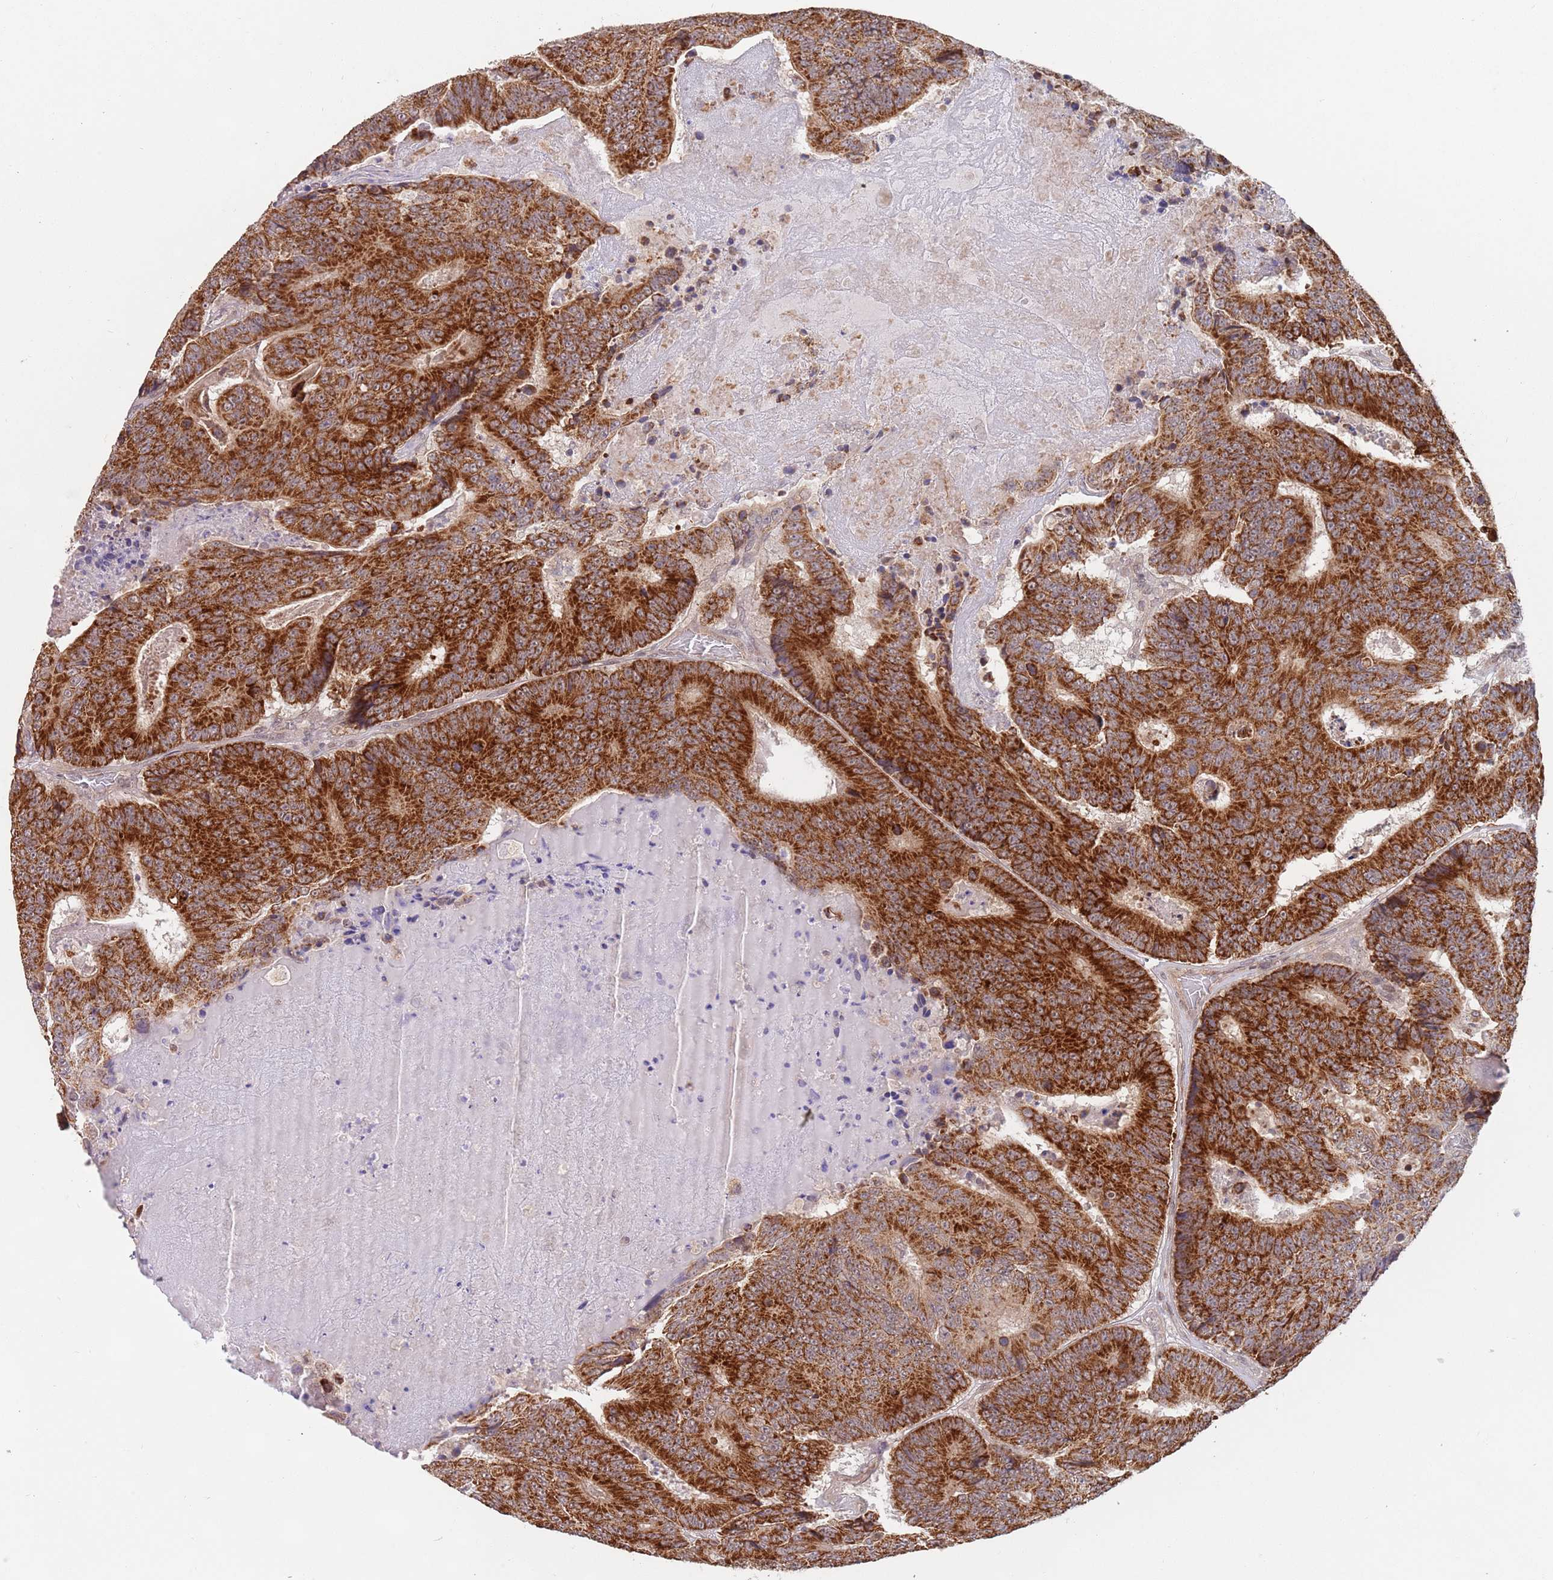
{"staining": {"intensity": "strong", "quantity": ">75%", "location": "cytoplasmic/membranous"}, "tissue": "colorectal cancer", "cell_type": "Tumor cells", "image_type": "cancer", "snomed": [{"axis": "morphology", "description": "Adenocarcinoma, NOS"}, {"axis": "topography", "description": "Colon"}], "caption": "Protein expression analysis of colorectal cancer (adenocarcinoma) displays strong cytoplasmic/membranous expression in about >75% of tumor cells. The protein of interest is shown in brown color, while the nuclei are stained blue.", "gene": "UQCC3", "patient": {"sex": "male", "age": 83}}